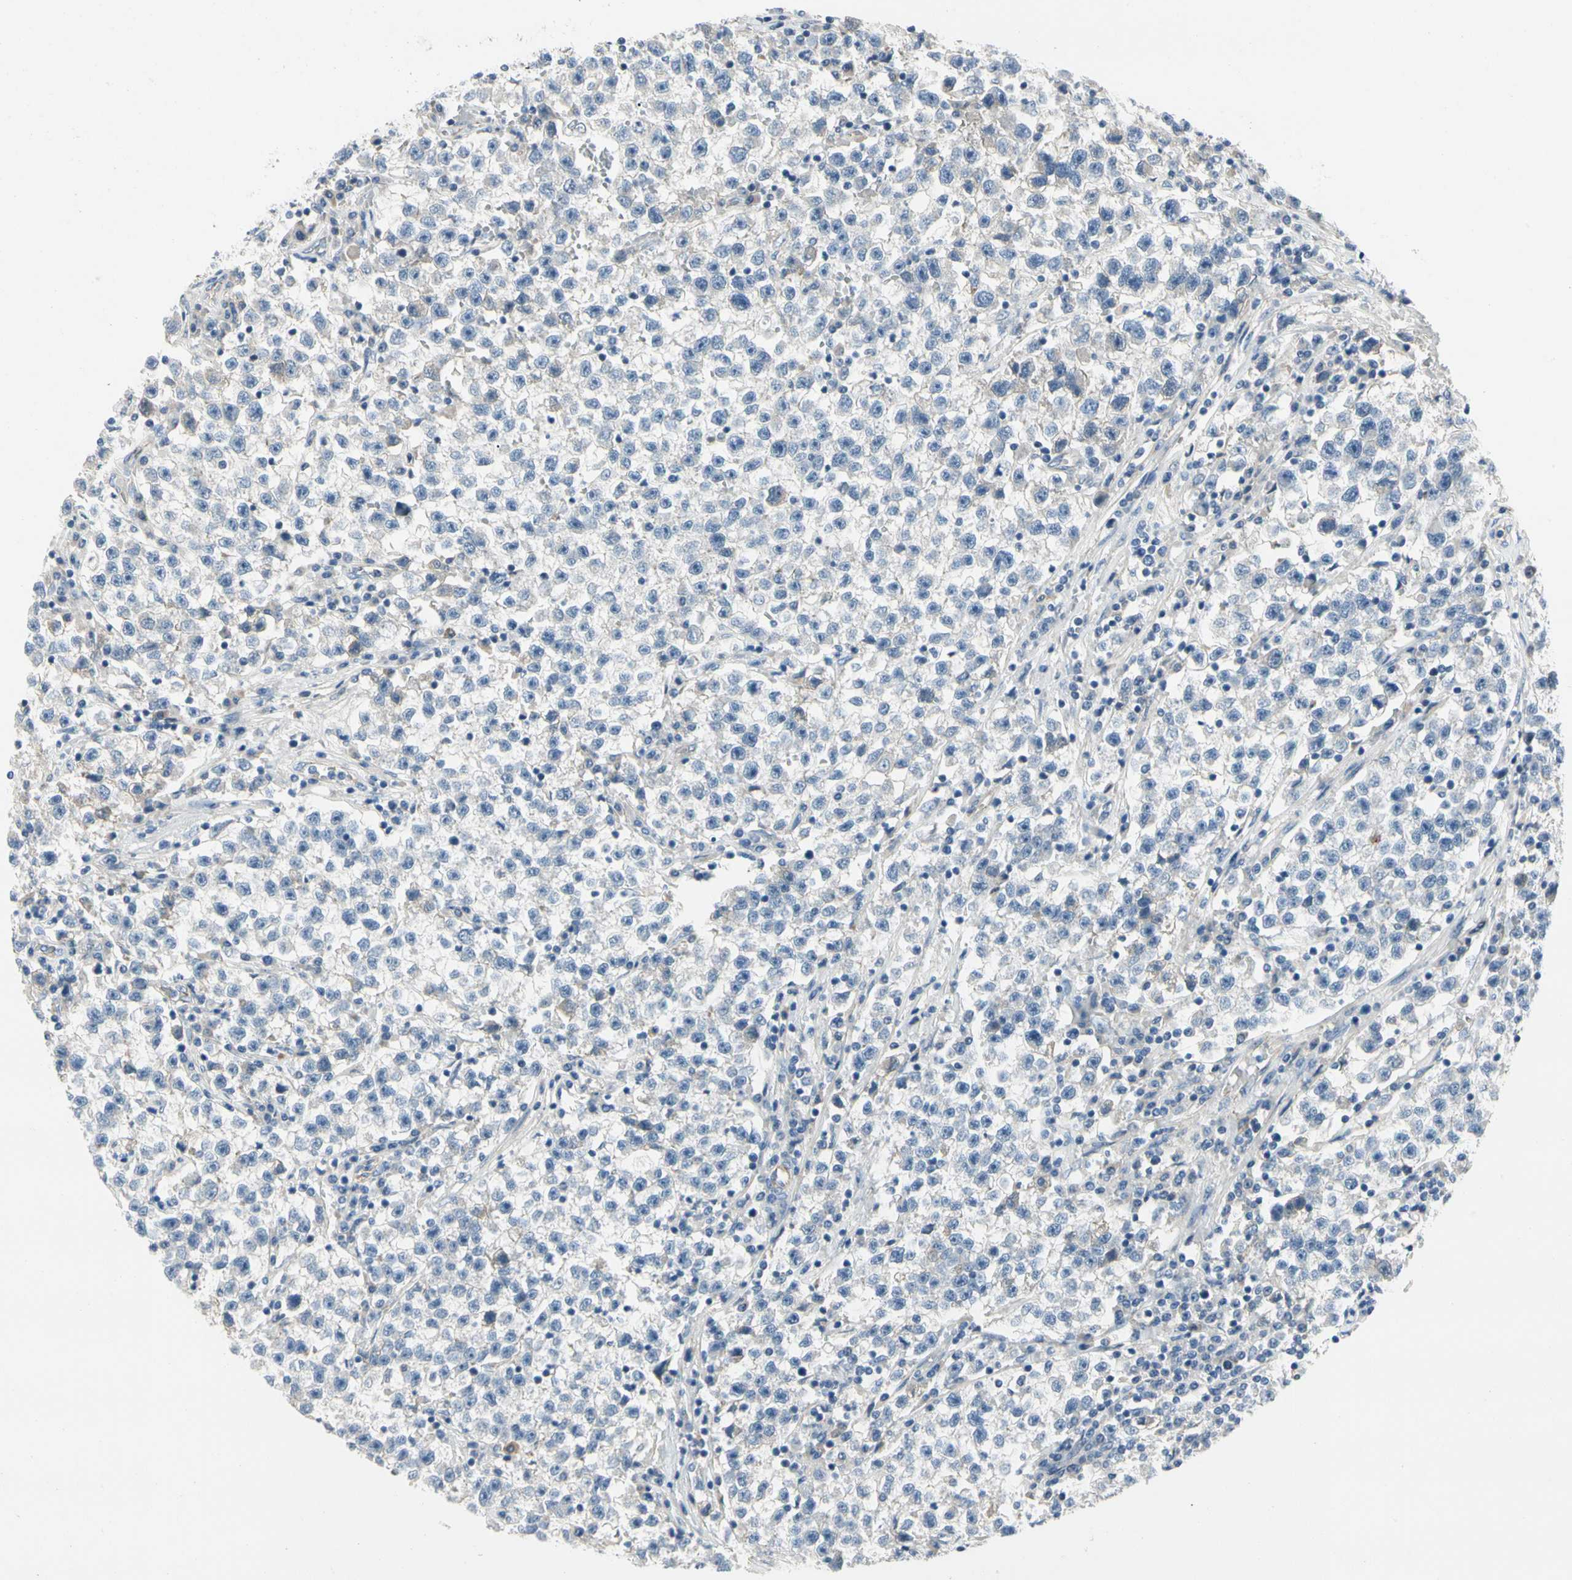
{"staining": {"intensity": "negative", "quantity": "none", "location": "none"}, "tissue": "testis cancer", "cell_type": "Tumor cells", "image_type": "cancer", "snomed": [{"axis": "morphology", "description": "Seminoma, NOS"}, {"axis": "topography", "description": "Testis"}], "caption": "Immunohistochemistry photomicrograph of neoplastic tissue: human testis cancer stained with DAB demonstrates no significant protein expression in tumor cells.", "gene": "LGR6", "patient": {"sex": "male", "age": 22}}